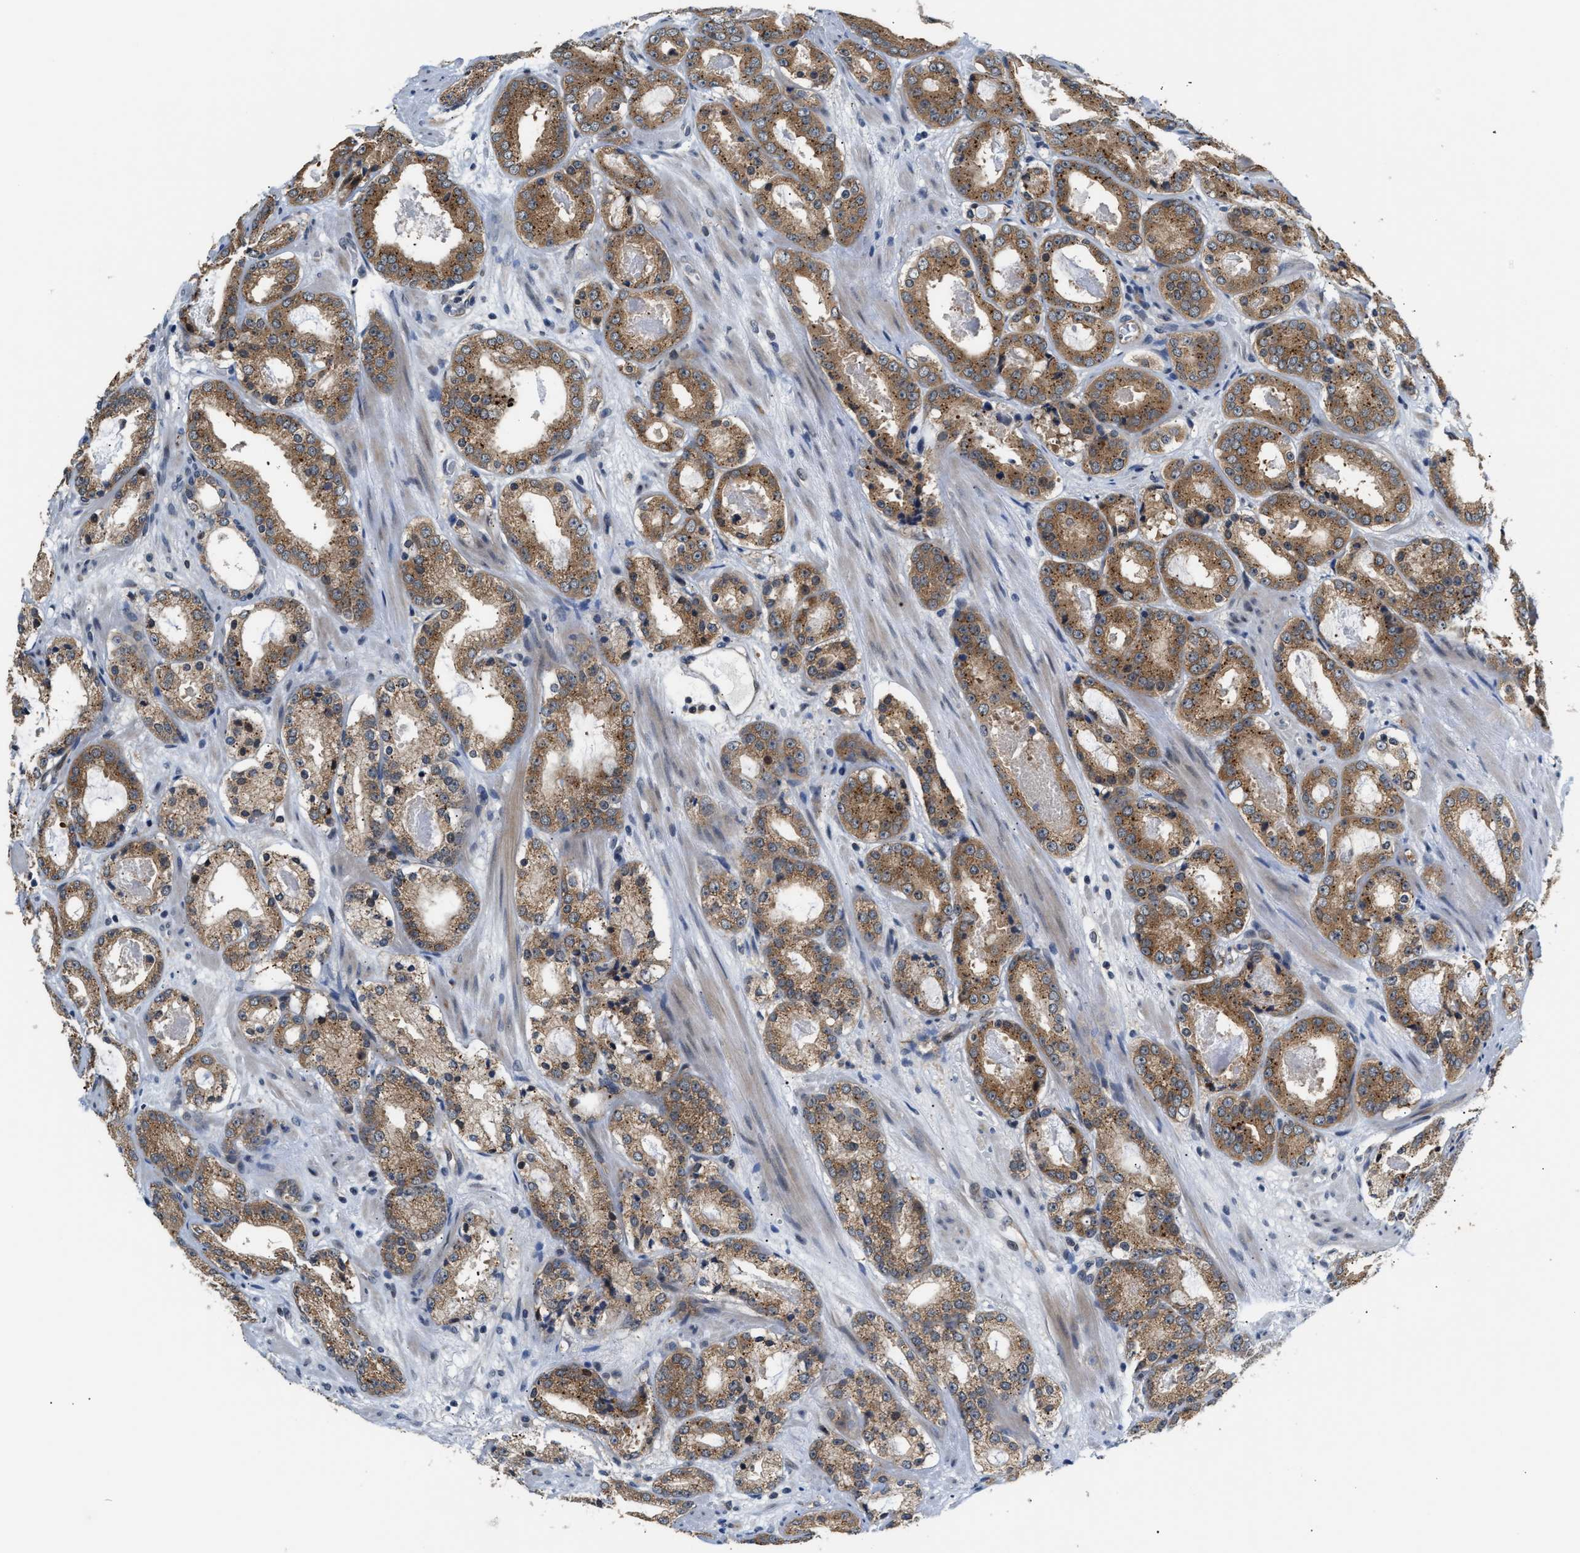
{"staining": {"intensity": "moderate", "quantity": ">75%", "location": "cytoplasmic/membranous"}, "tissue": "prostate cancer", "cell_type": "Tumor cells", "image_type": "cancer", "snomed": [{"axis": "morphology", "description": "Adenocarcinoma, Low grade"}, {"axis": "topography", "description": "Prostate"}], "caption": "High-power microscopy captured an immunohistochemistry (IHC) micrograph of prostate adenocarcinoma (low-grade), revealing moderate cytoplasmic/membranous expression in about >75% of tumor cells.", "gene": "PPM1H", "patient": {"sex": "male", "age": 69}}